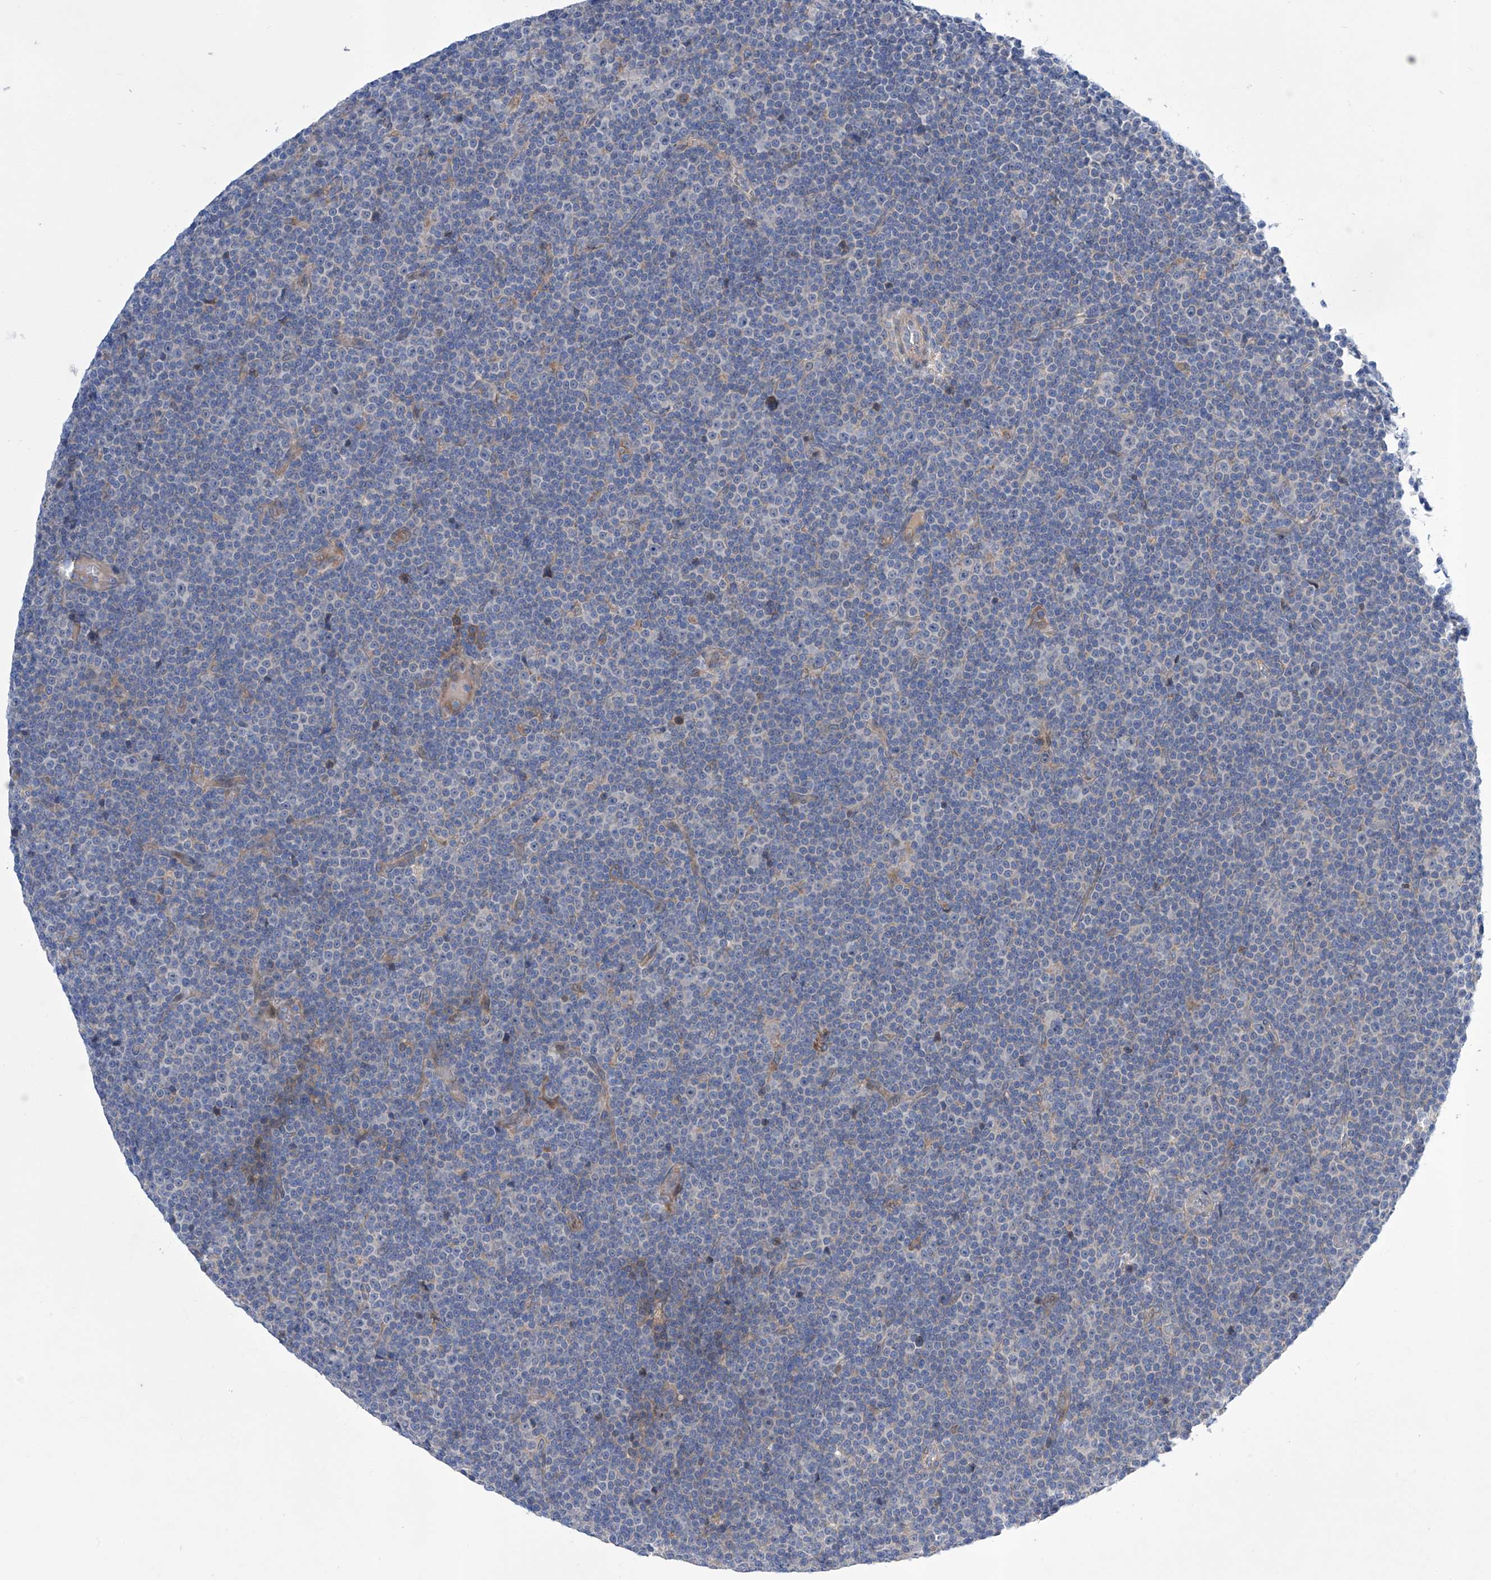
{"staining": {"intensity": "negative", "quantity": "none", "location": "none"}, "tissue": "lymphoma", "cell_type": "Tumor cells", "image_type": "cancer", "snomed": [{"axis": "morphology", "description": "Malignant lymphoma, non-Hodgkin's type, Low grade"}, {"axis": "topography", "description": "Lymph node"}], "caption": "Tumor cells are negative for protein expression in human lymphoma.", "gene": "SRBD1", "patient": {"sex": "female", "age": 67}}